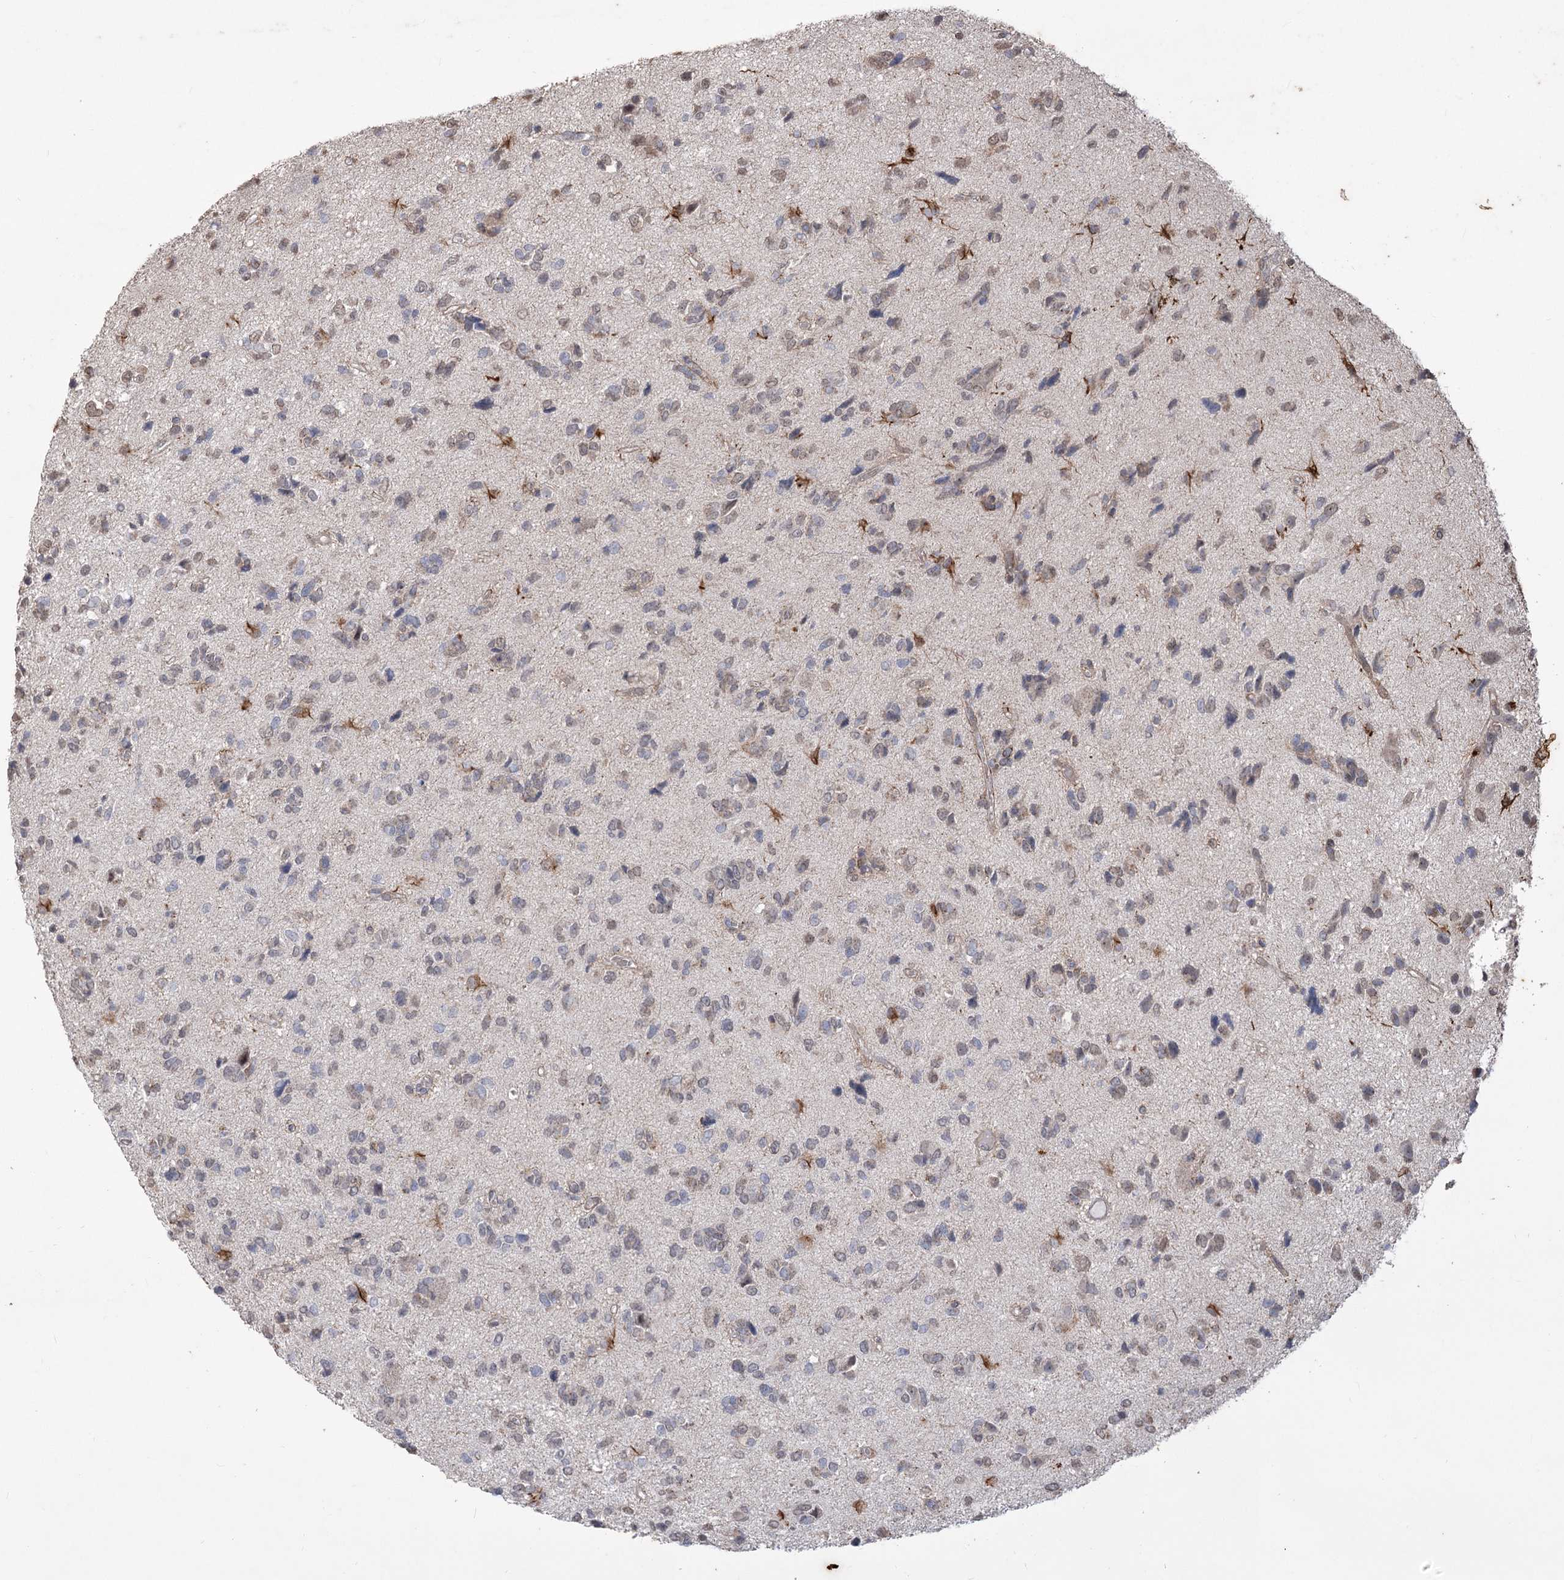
{"staining": {"intensity": "weak", "quantity": "25%-75%", "location": "cytoplasmic/membranous"}, "tissue": "glioma", "cell_type": "Tumor cells", "image_type": "cancer", "snomed": [{"axis": "morphology", "description": "Glioma, malignant, High grade"}, {"axis": "topography", "description": "Brain"}], "caption": "Immunohistochemical staining of high-grade glioma (malignant) exhibits low levels of weak cytoplasmic/membranous staining in about 25%-75% of tumor cells.", "gene": "ZSCAN23", "patient": {"sex": "female", "age": 59}}